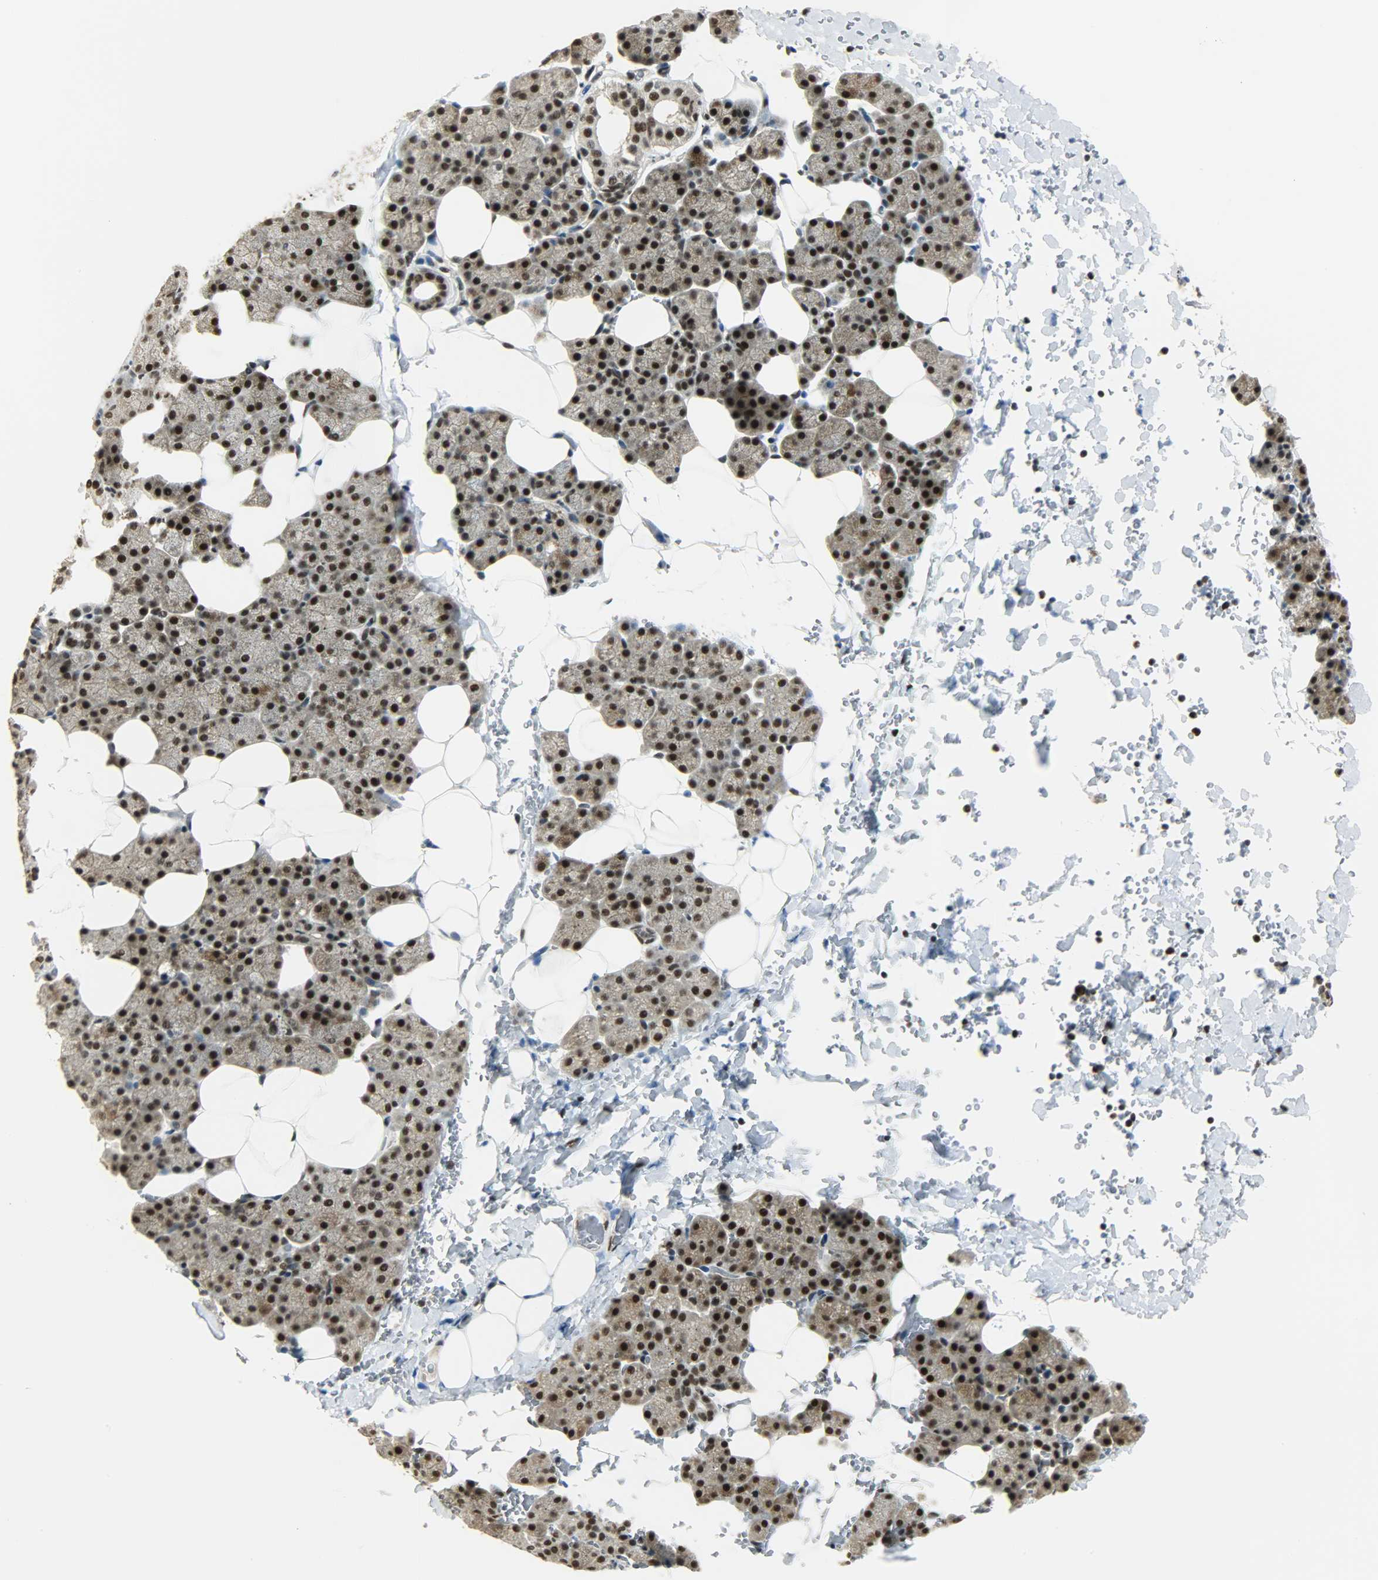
{"staining": {"intensity": "strong", "quantity": ">75%", "location": "nuclear"}, "tissue": "salivary gland", "cell_type": "Glandular cells", "image_type": "normal", "snomed": [{"axis": "morphology", "description": "Normal tissue, NOS"}, {"axis": "topography", "description": "Lymph node"}, {"axis": "topography", "description": "Salivary gland"}], "caption": "Salivary gland was stained to show a protein in brown. There is high levels of strong nuclear positivity in about >75% of glandular cells. Ihc stains the protein in brown and the nuclei are stained blue.", "gene": "SUGP1", "patient": {"sex": "male", "age": 8}}